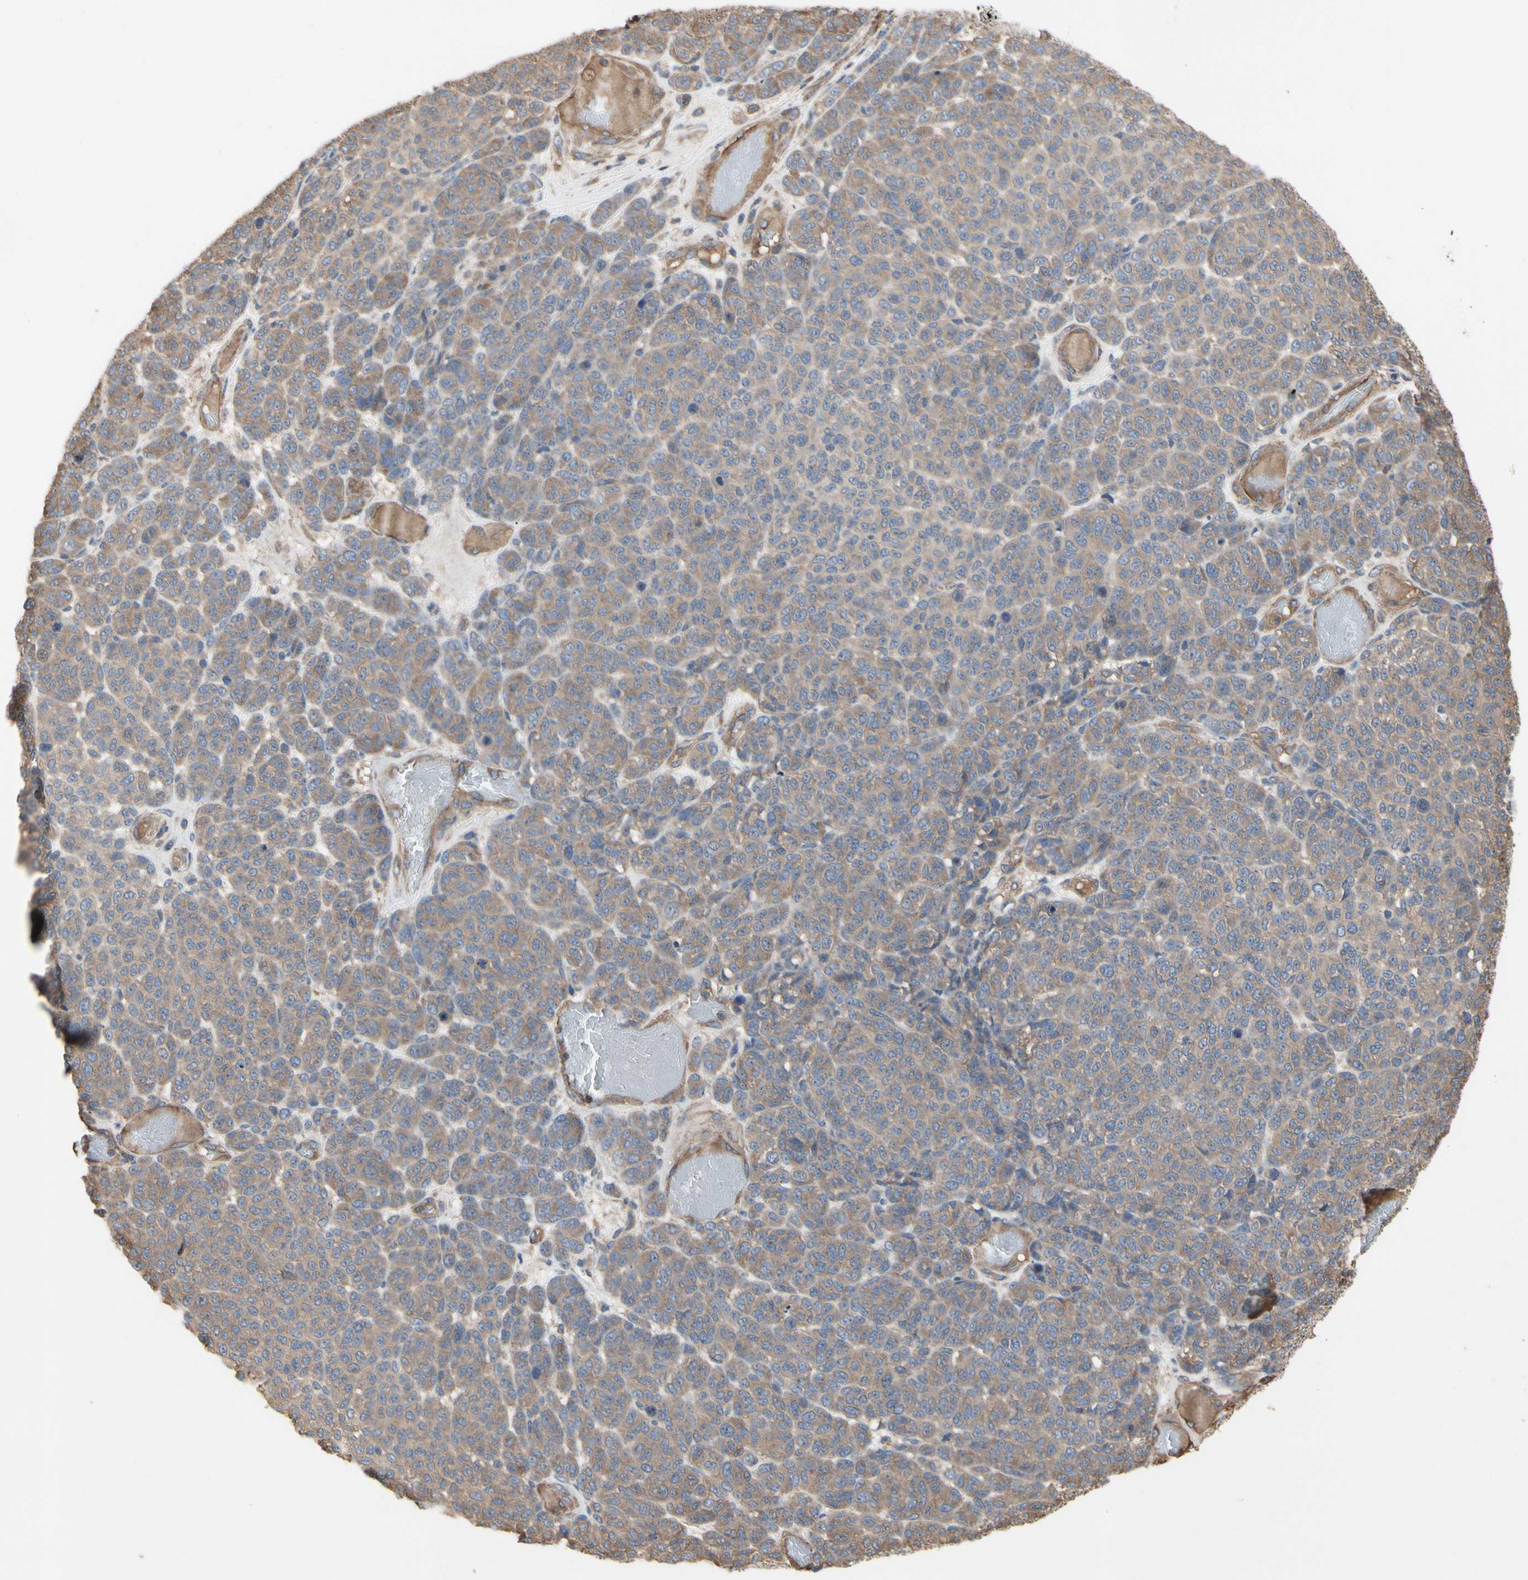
{"staining": {"intensity": "moderate", "quantity": ">75%", "location": "cytoplasmic/membranous"}, "tissue": "melanoma", "cell_type": "Tumor cells", "image_type": "cancer", "snomed": [{"axis": "morphology", "description": "Malignant melanoma, NOS"}, {"axis": "topography", "description": "Skin"}], "caption": "Protein staining of melanoma tissue exhibits moderate cytoplasmic/membranous staining in approximately >75% of tumor cells.", "gene": "PDZK1", "patient": {"sex": "male", "age": 59}}